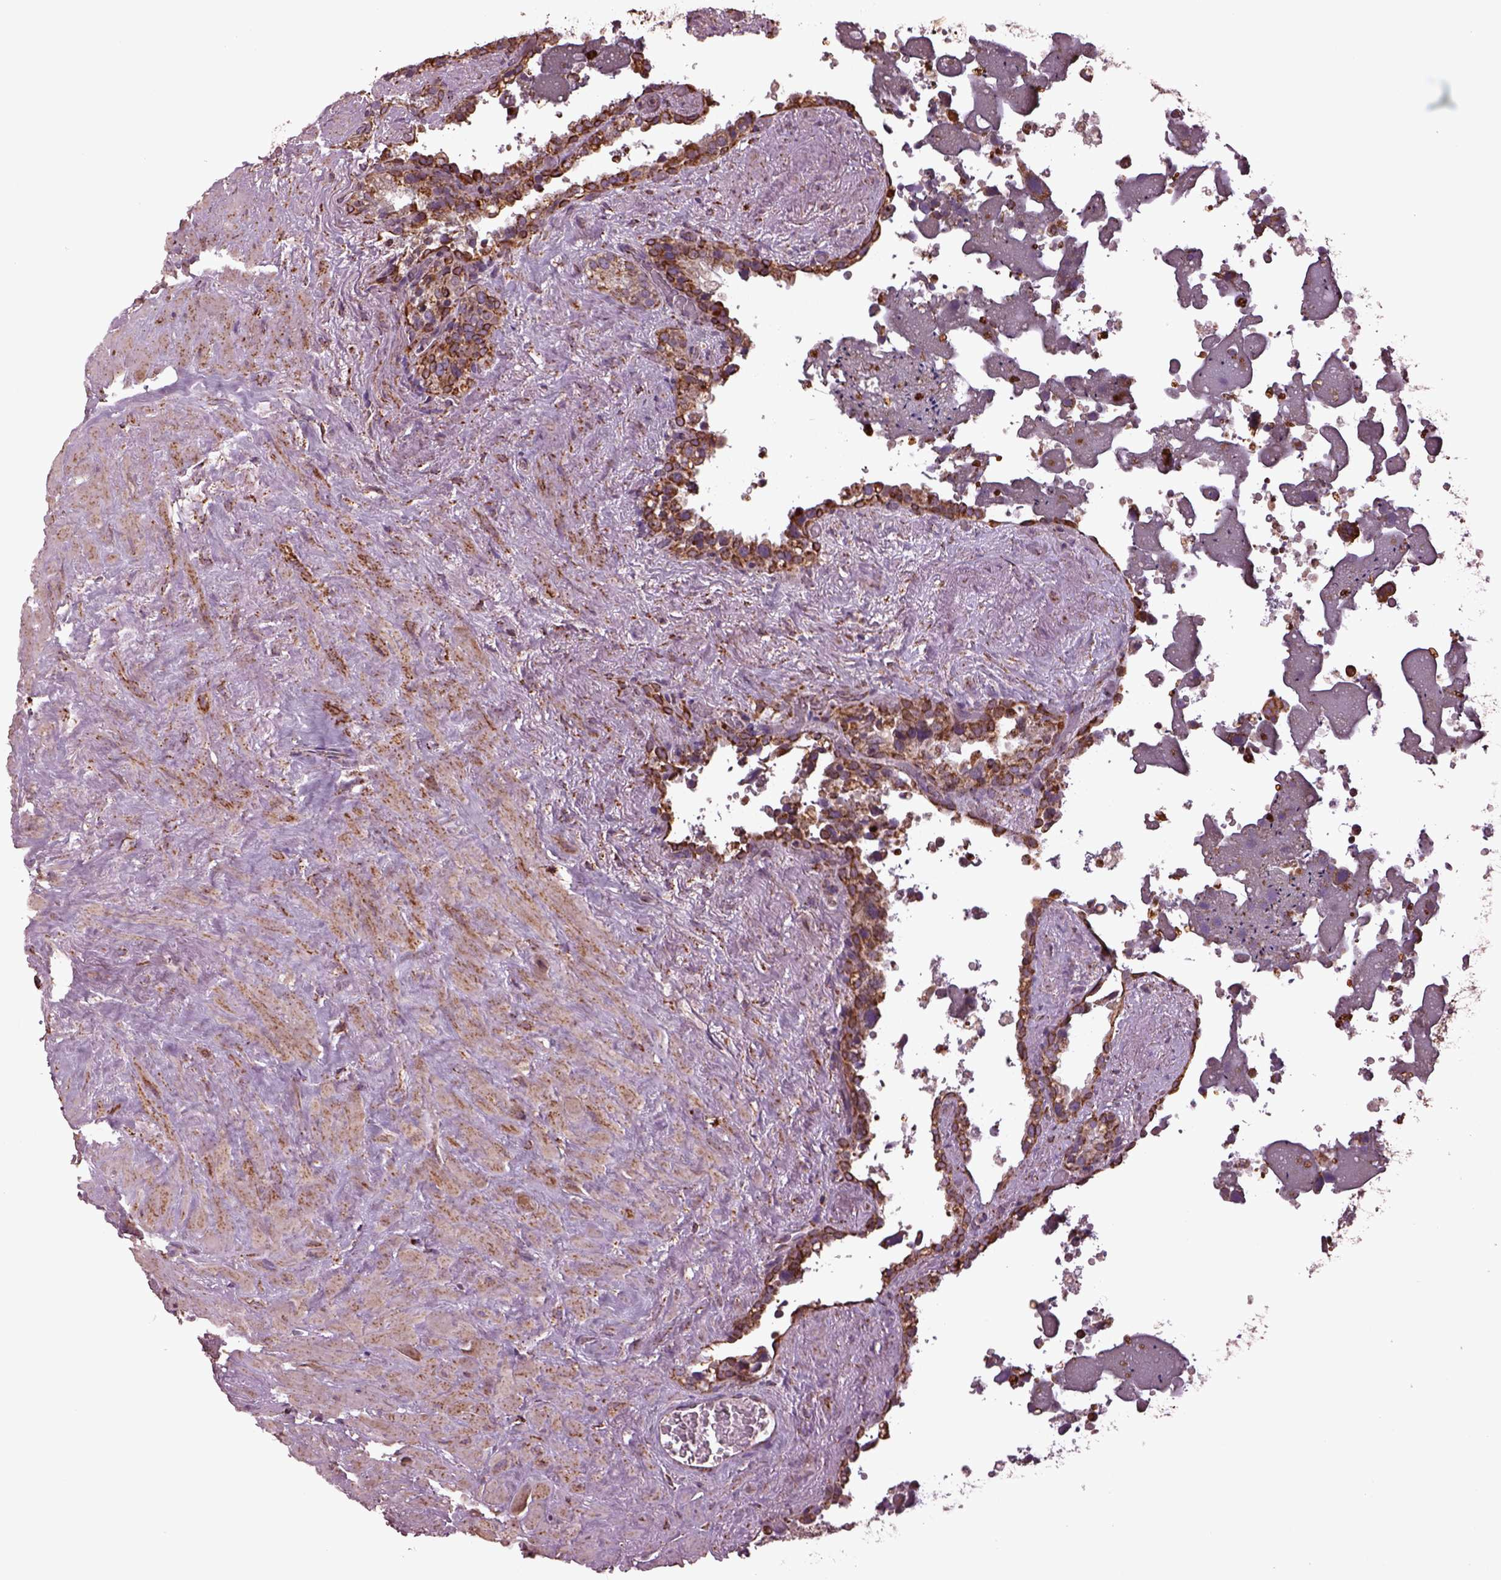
{"staining": {"intensity": "moderate", "quantity": "25%-75%", "location": "cytoplasmic/membranous"}, "tissue": "seminal vesicle", "cell_type": "Glandular cells", "image_type": "normal", "snomed": [{"axis": "morphology", "description": "Normal tissue, NOS"}, {"axis": "topography", "description": "Seminal veicle"}], "caption": "A photomicrograph showing moderate cytoplasmic/membranous staining in about 25%-75% of glandular cells in benign seminal vesicle, as visualized by brown immunohistochemical staining.", "gene": "TMEM254", "patient": {"sex": "male", "age": 71}}